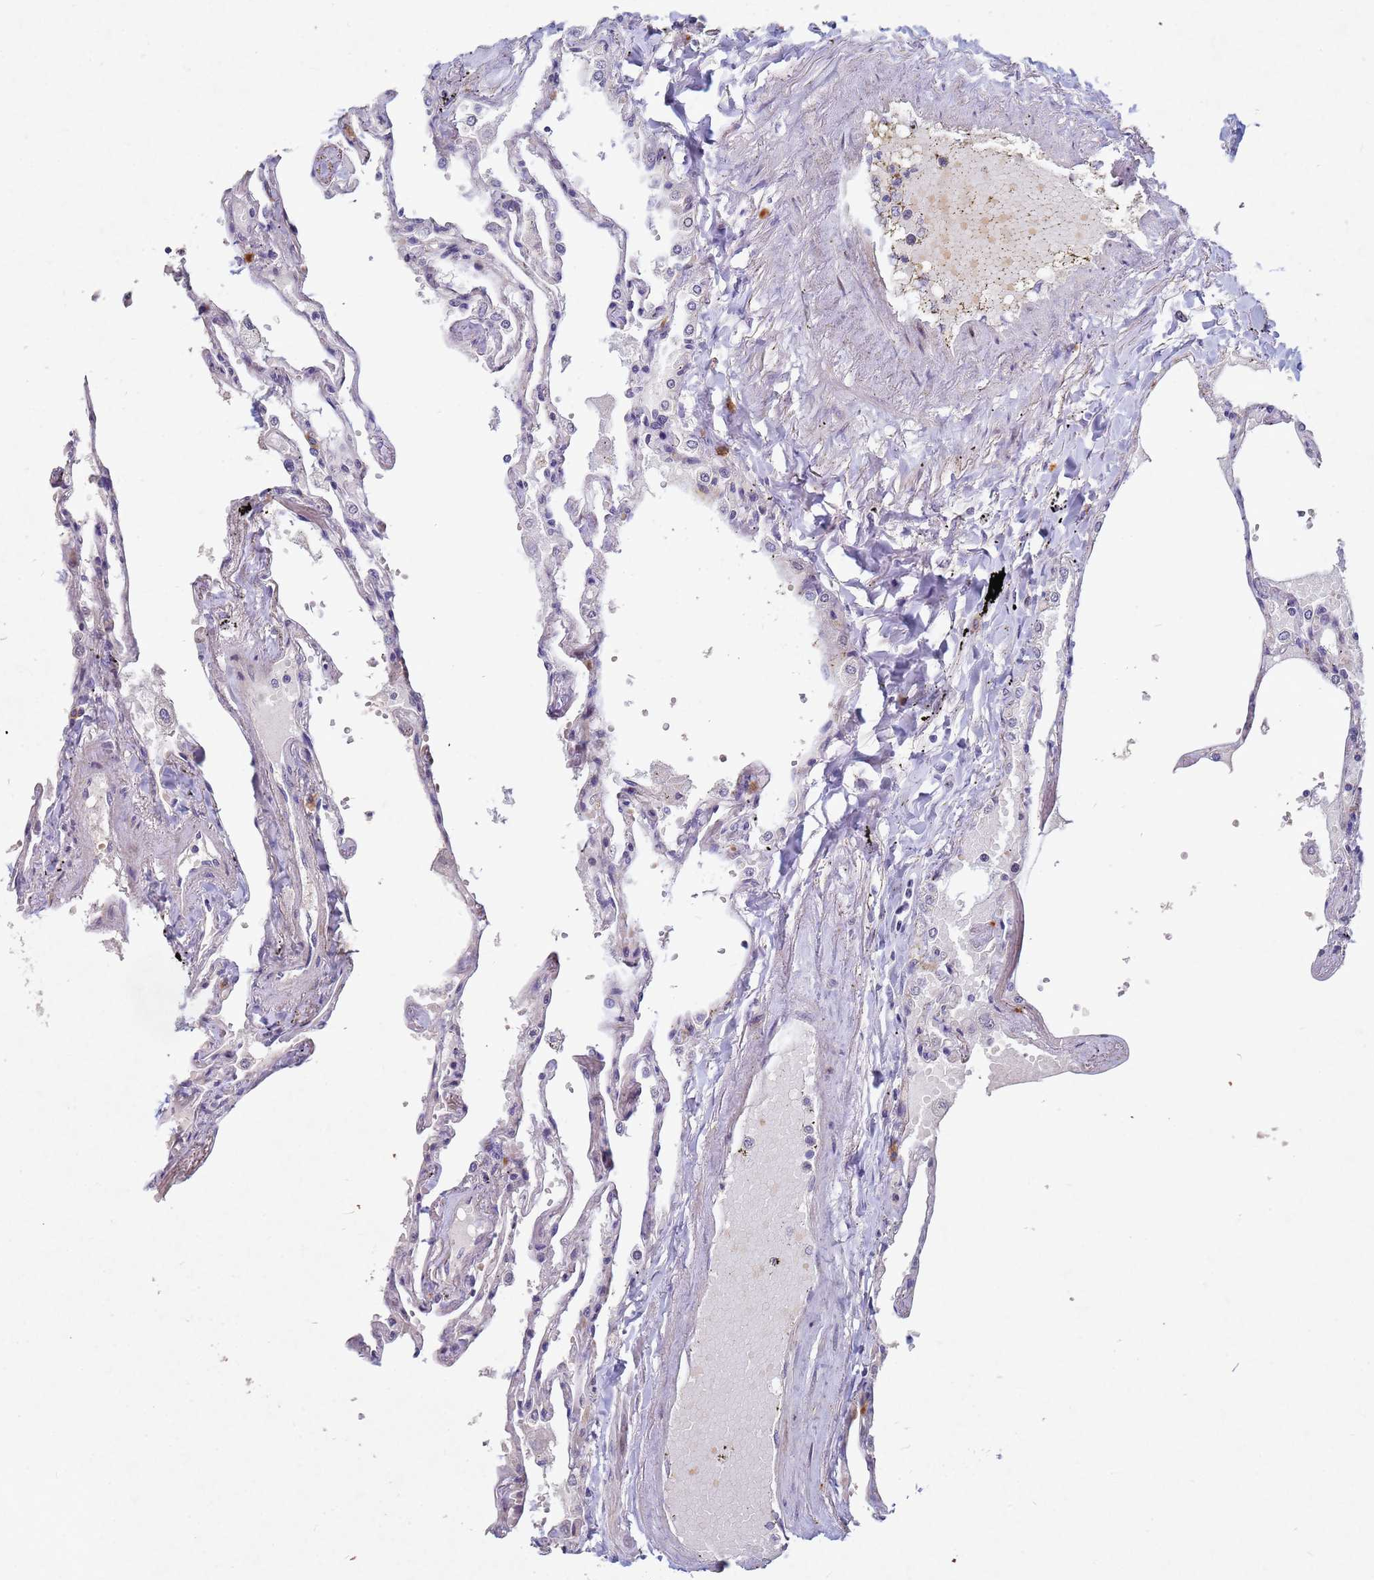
{"staining": {"intensity": "negative", "quantity": "none", "location": "none"}, "tissue": "lung", "cell_type": "Alveolar cells", "image_type": "normal", "snomed": [{"axis": "morphology", "description": "Normal tissue, NOS"}, {"axis": "topography", "description": "Lung"}], "caption": "Protein analysis of benign lung reveals no significant expression in alveolar cells.", "gene": "TNPO2", "patient": {"sex": "female", "age": 67}}